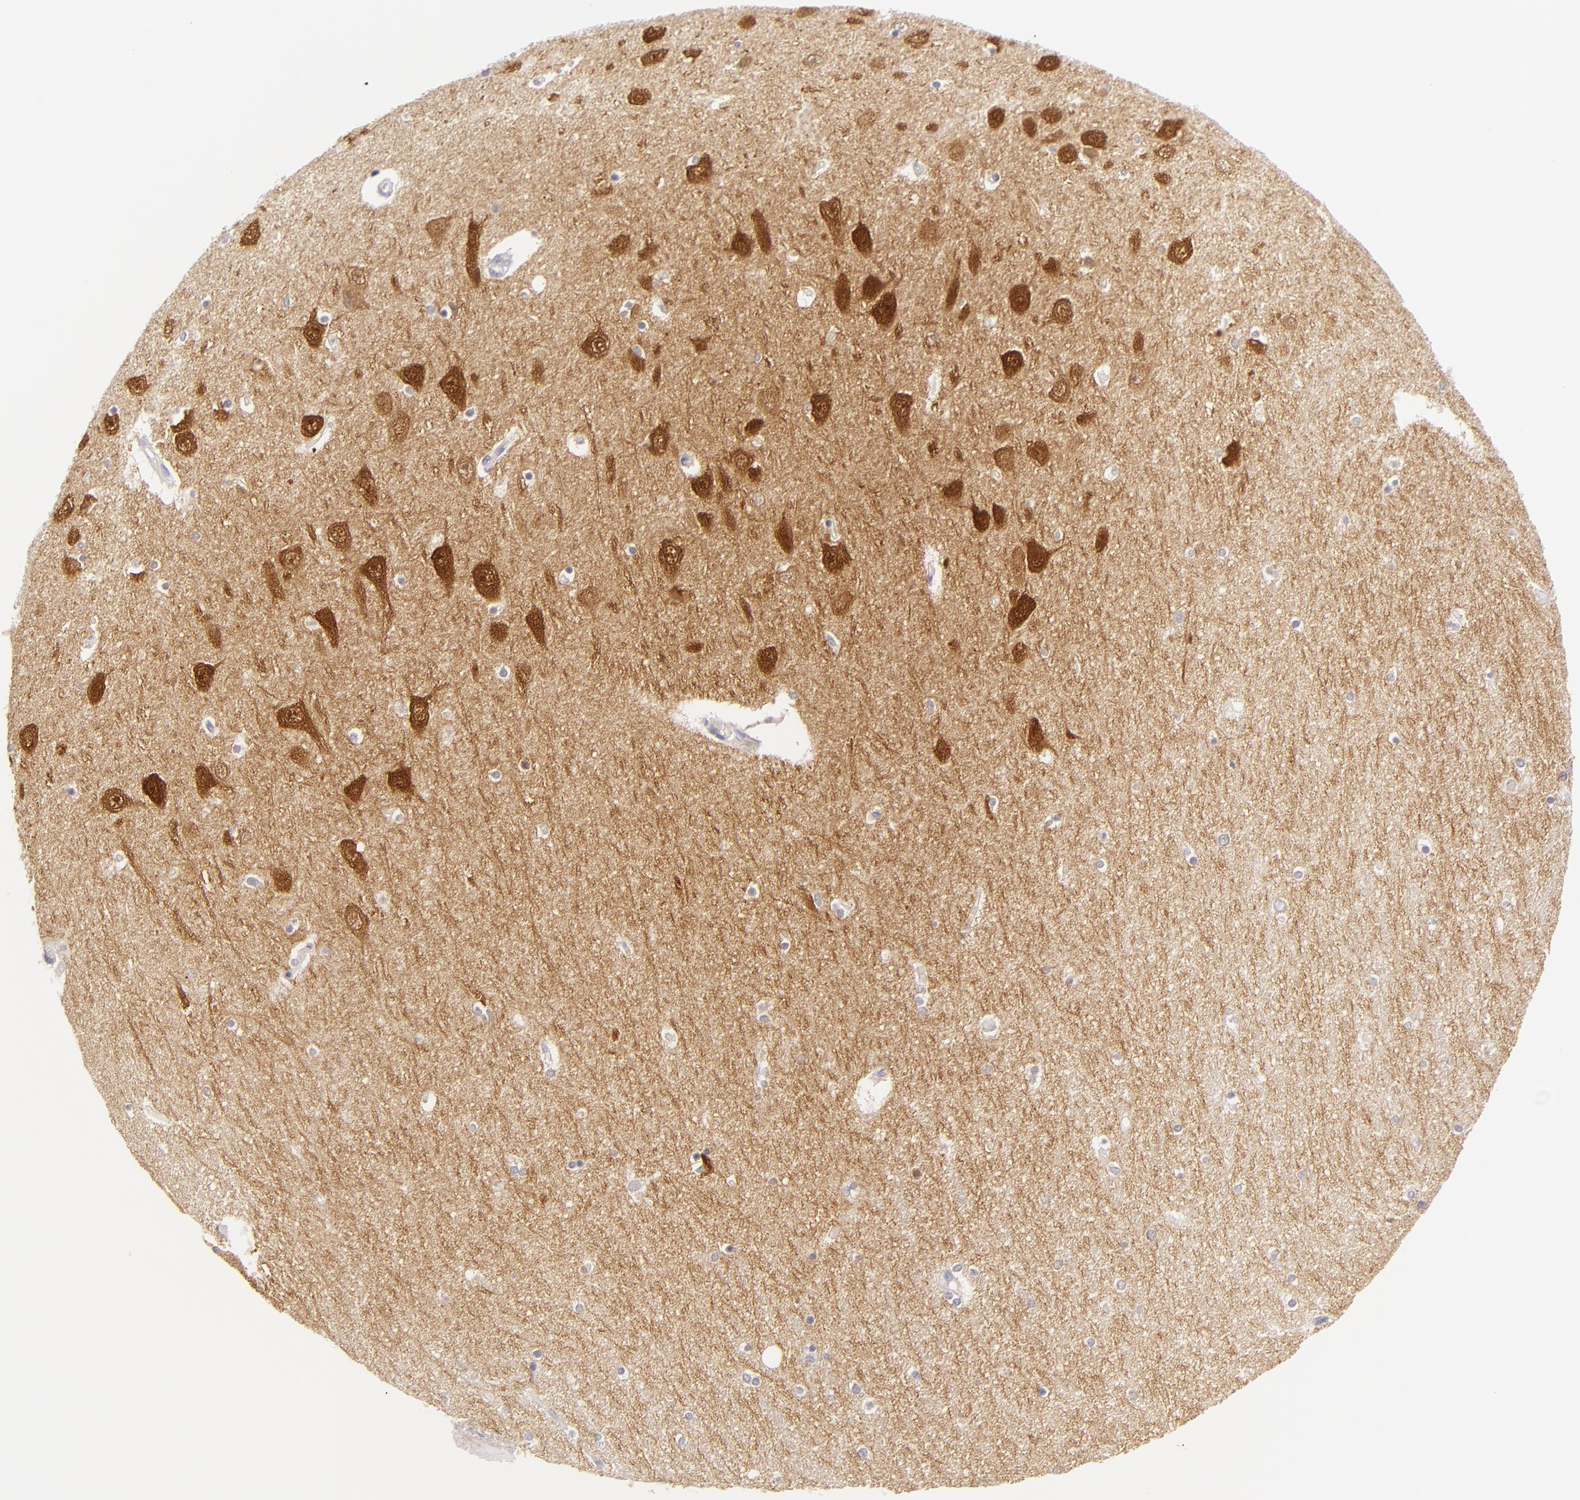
{"staining": {"intensity": "negative", "quantity": "none", "location": "none"}, "tissue": "hippocampus", "cell_type": "Glial cells", "image_type": "normal", "snomed": [{"axis": "morphology", "description": "Normal tissue, NOS"}, {"axis": "topography", "description": "Hippocampus"}], "caption": "Unremarkable hippocampus was stained to show a protein in brown. There is no significant expression in glial cells.", "gene": "DLG4", "patient": {"sex": "female", "age": 54}}